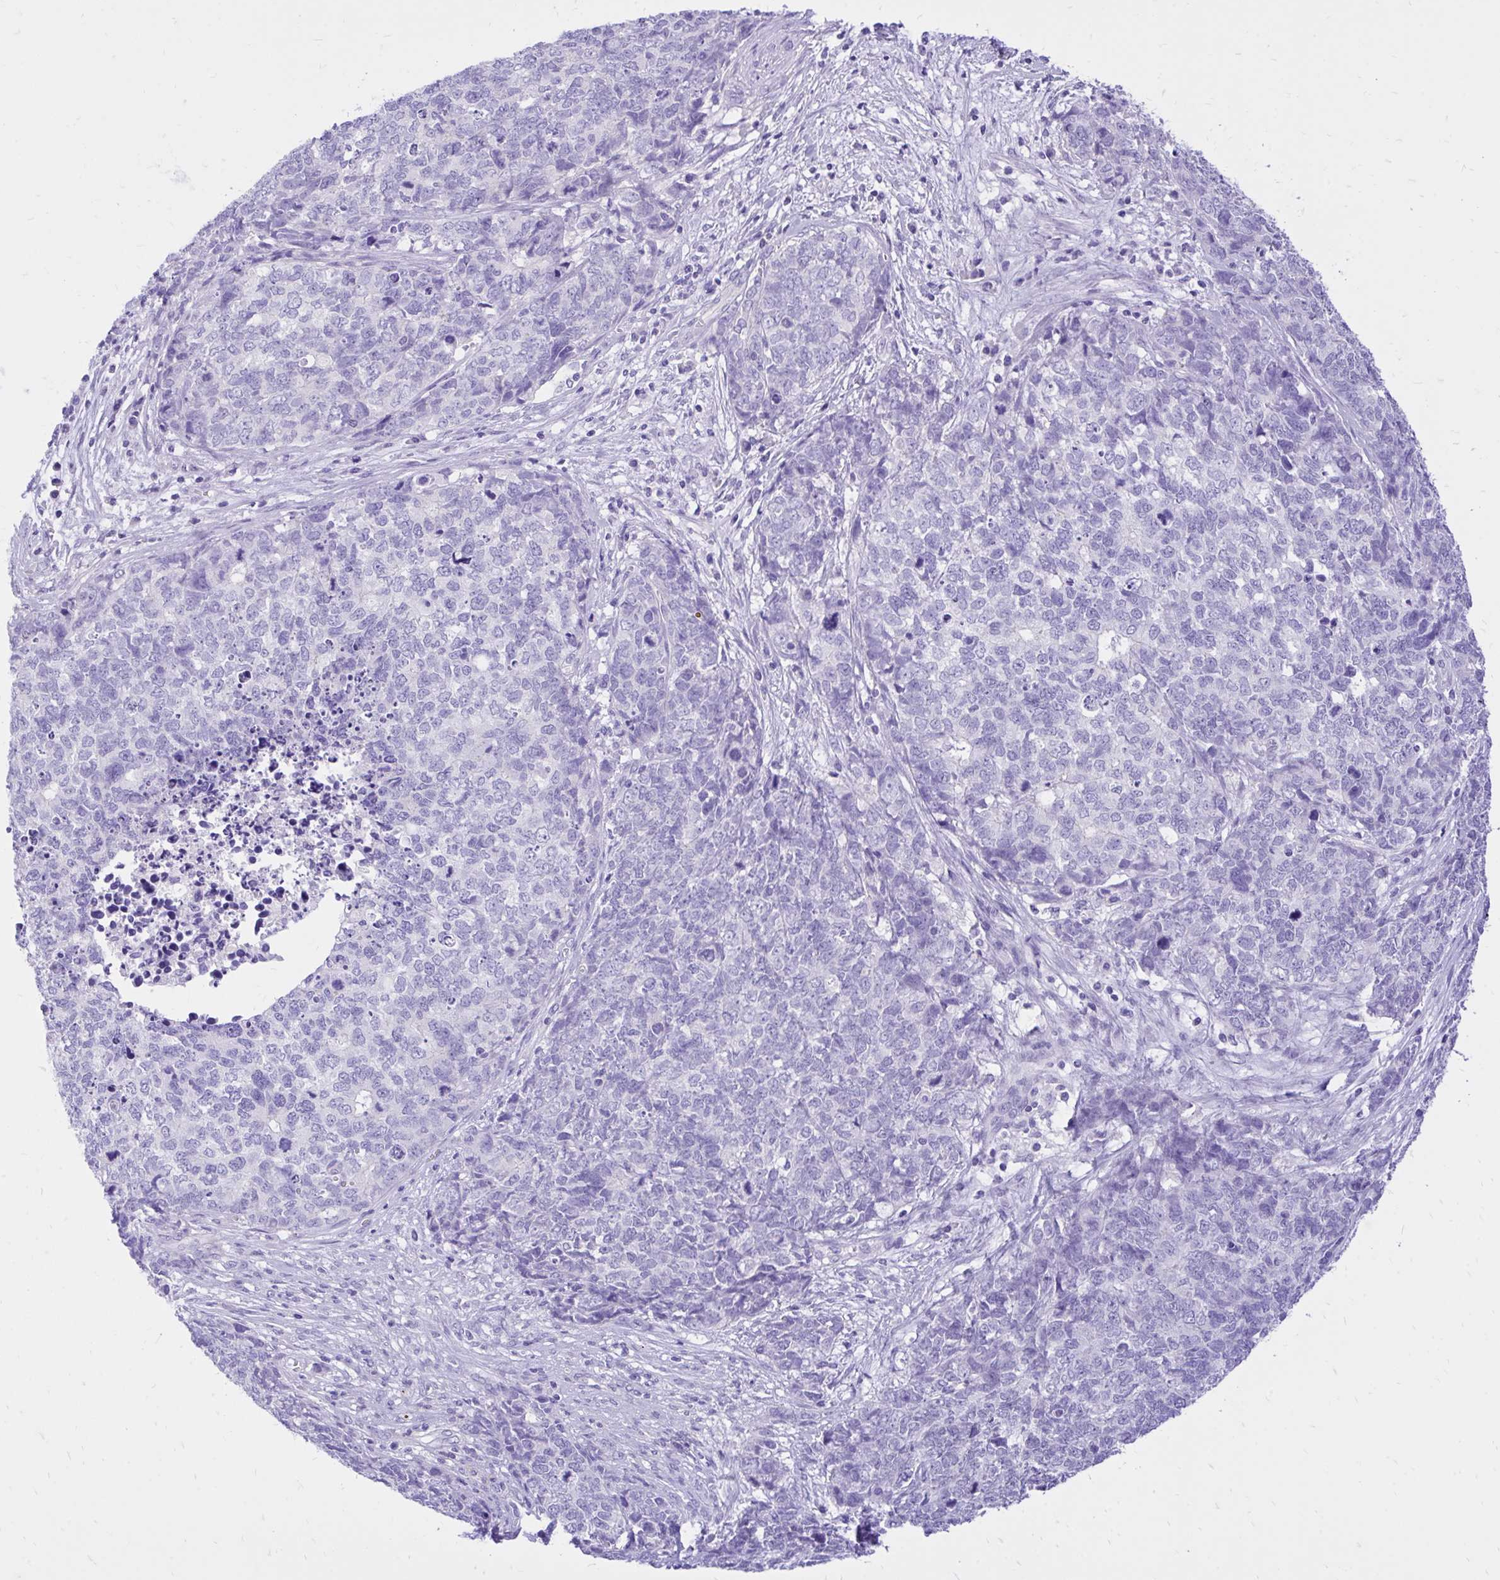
{"staining": {"intensity": "negative", "quantity": "none", "location": "none"}, "tissue": "cervical cancer", "cell_type": "Tumor cells", "image_type": "cancer", "snomed": [{"axis": "morphology", "description": "Adenocarcinoma, NOS"}, {"axis": "topography", "description": "Cervix"}], "caption": "The image demonstrates no staining of tumor cells in cervical cancer (adenocarcinoma).", "gene": "MON1A", "patient": {"sex": "female", "age": 63}}